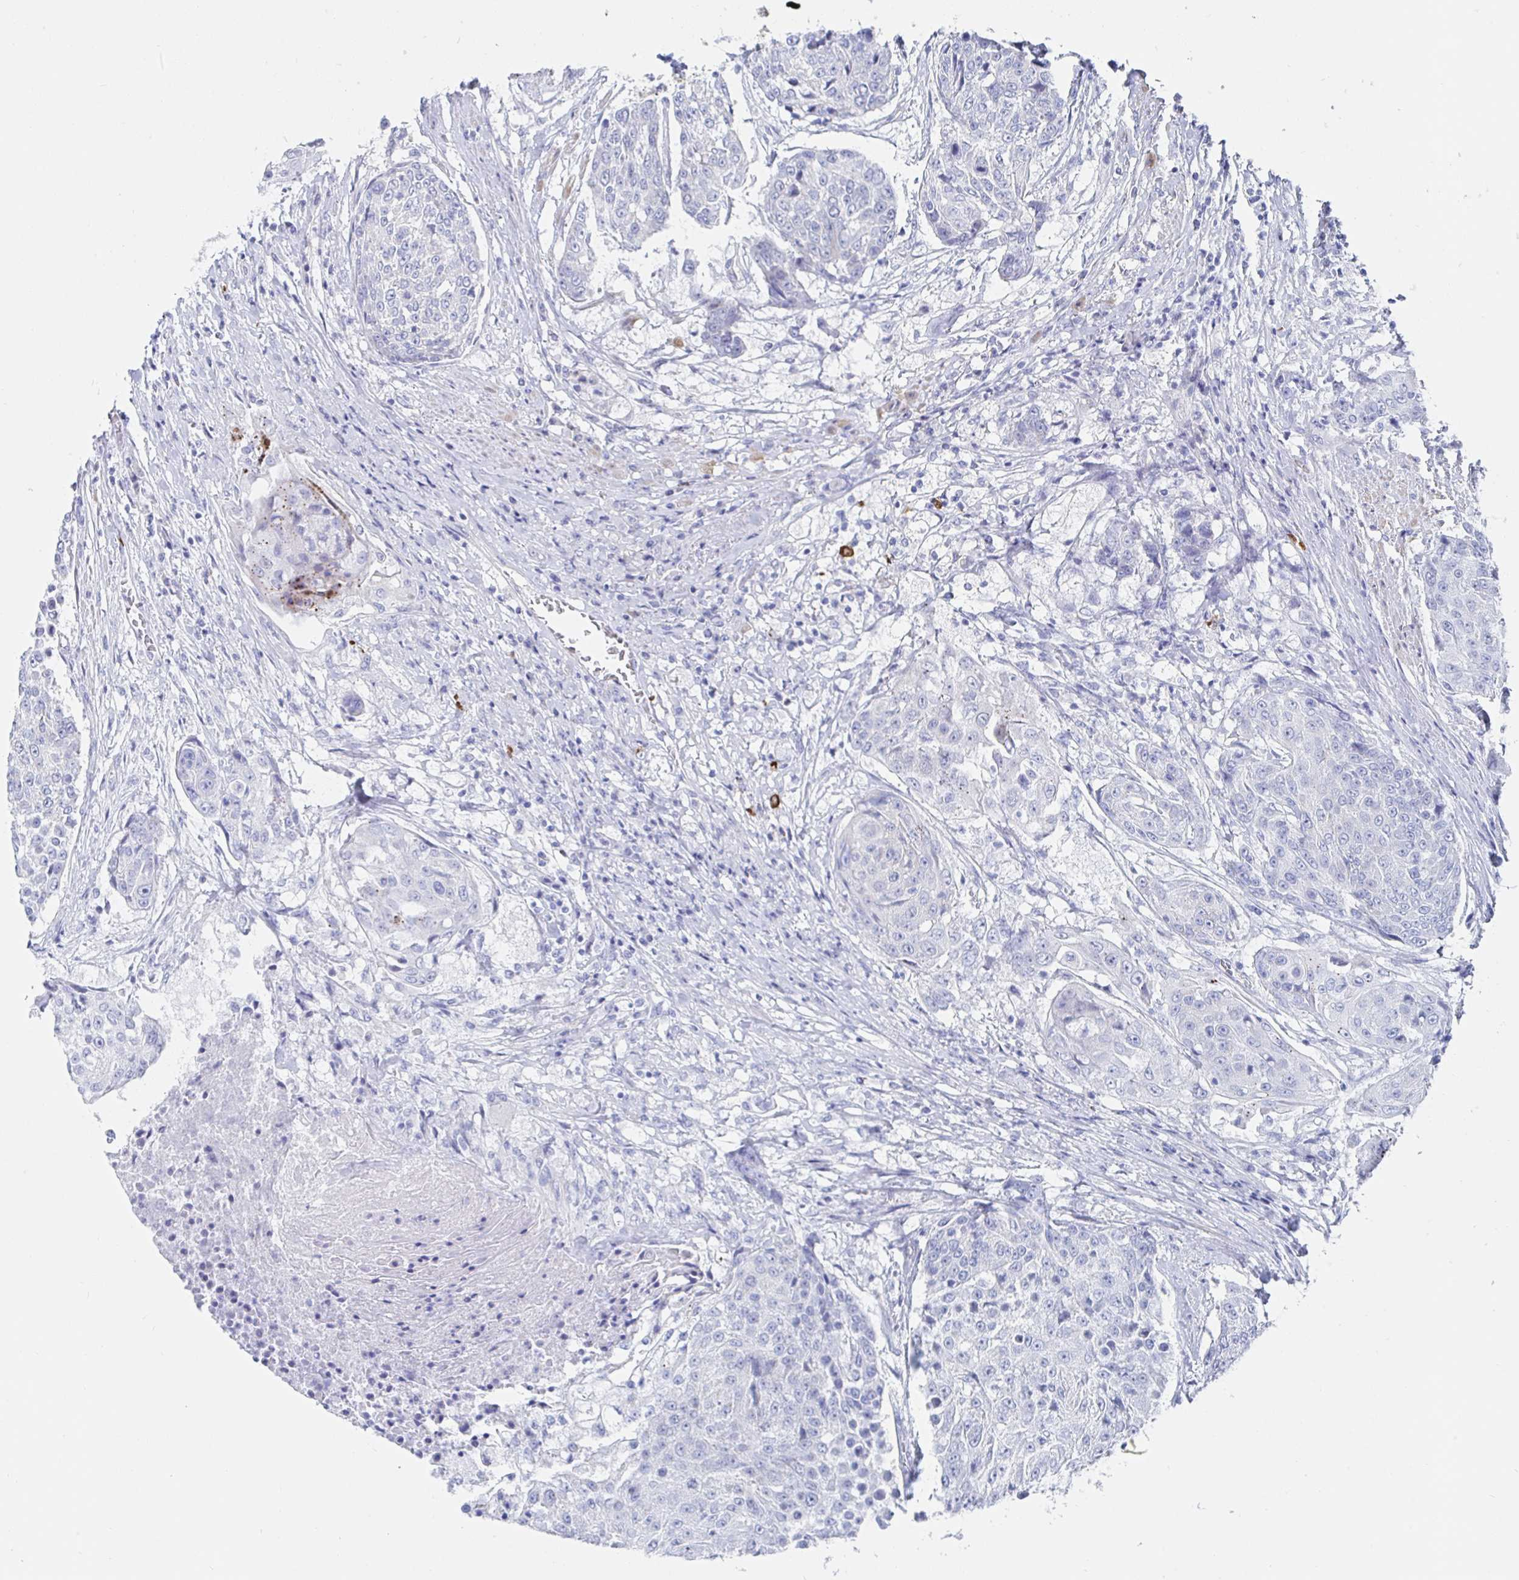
{"staining": {"intensity": "negative", "quantity": "none", "location": "none"}, "tissue": "urothelial cancer", "cell_type": "Tumor cells", "image_type": "cancer", "snomed": [{"axis": "morphology", "description": "Urothelial carcinoma, High grade"}, {"axis": "topography", "description": "Urinary bladder"}], "caption": "This is an IHC image of human high-grade urothelial carcinoma. There is no staining in tumor cells.", "gene": "PACSIN1", "patient": {"sex": "female", "age": 63}}